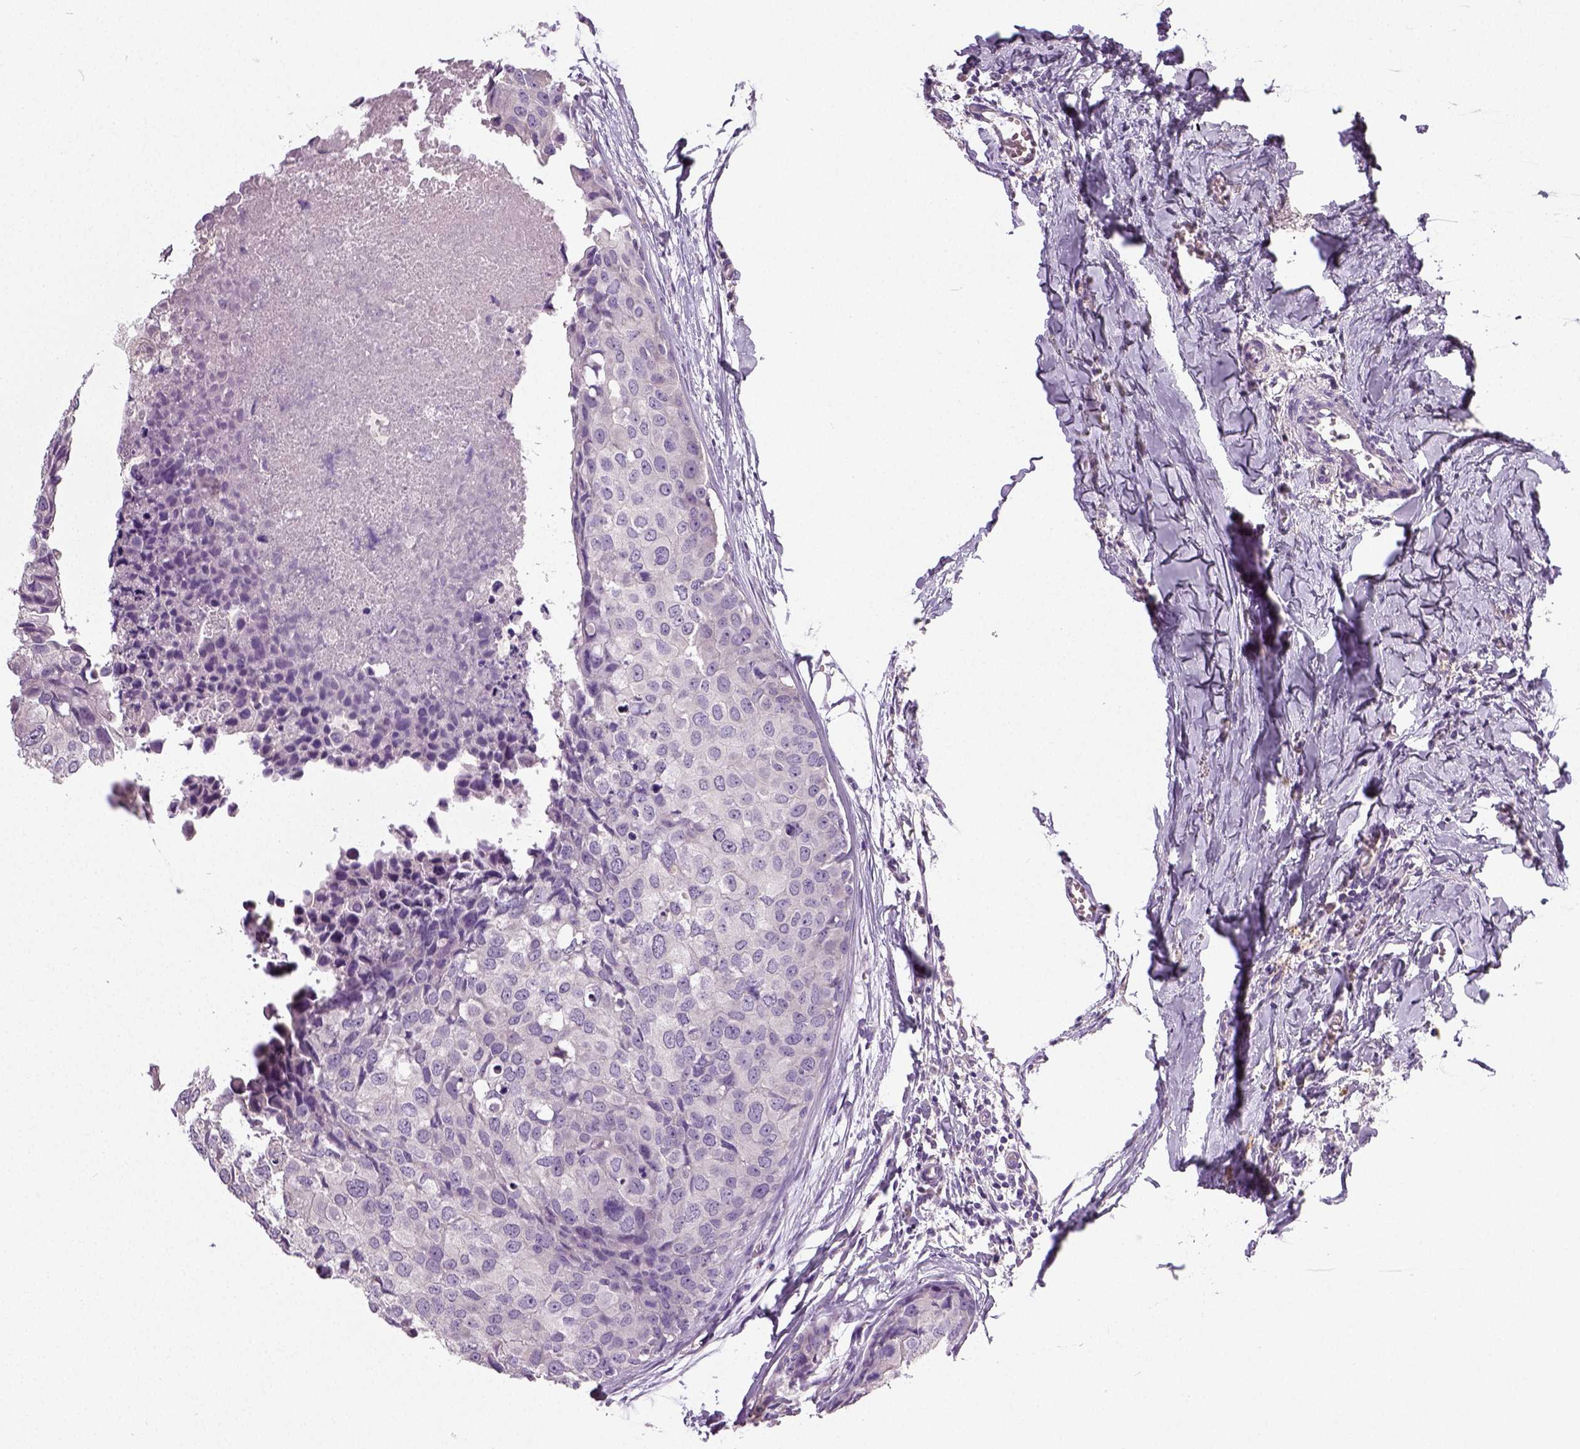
{"staining": {"intensity": "negative", "quantity": "none", "location": "none"}, "tissue": "breast cancer", "cell_type": "Tumor cells", "image_type": "cancer", "snomed": [{"axis": "morphology", "description": "Duct carcinoma"}, {"axis": "topography", "description": "Breast"}], "caption": "Human breast cancer stained for a protein using immunohistochemistry (IHC) shows no positivity in tumor cells.", "gene": "NECAB2", "patient": {"sex": "female", "age": 38}}